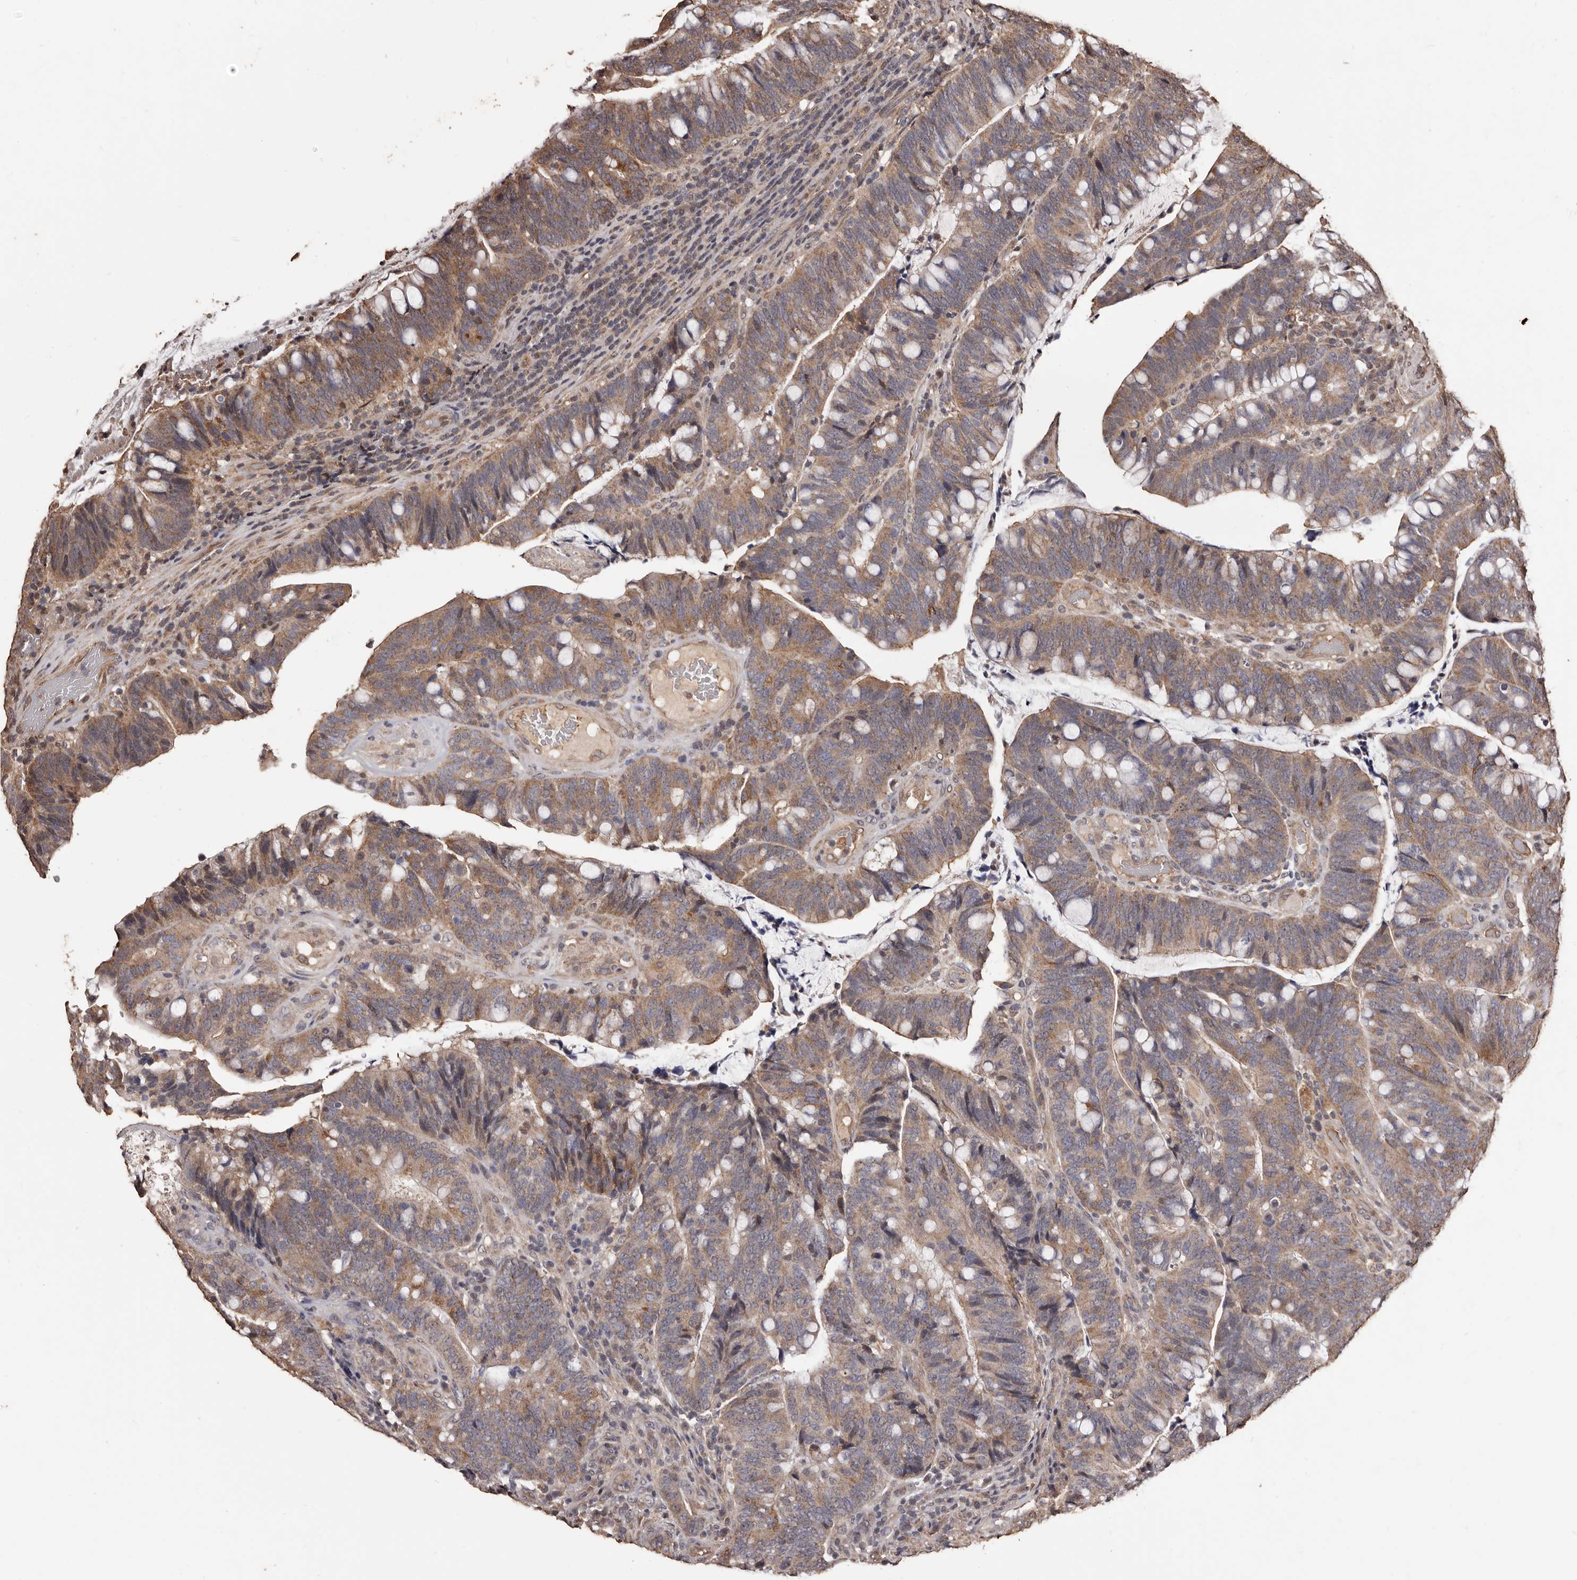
{"staining": {"intensity": "moderate", "quantity": ">75%", "location": "cytoplasmic/membranous"}, "tissue": "colorectal cancer", "cell_type": "Tumor cells", "image_type": "cancer", "snomed": [{"axis": "morphology", "description": "Adenocarcinoma, NOS"}, {"axis": "topography", "description": "Colon"}], "caption": "An image of adenocarcinoma (colorectal) stained for a protein displays moderate cytoplasmic/membranous brown staining in tumor cells.", "gene": "NAV1", "patient": {"sex": "female", "age": 66}}